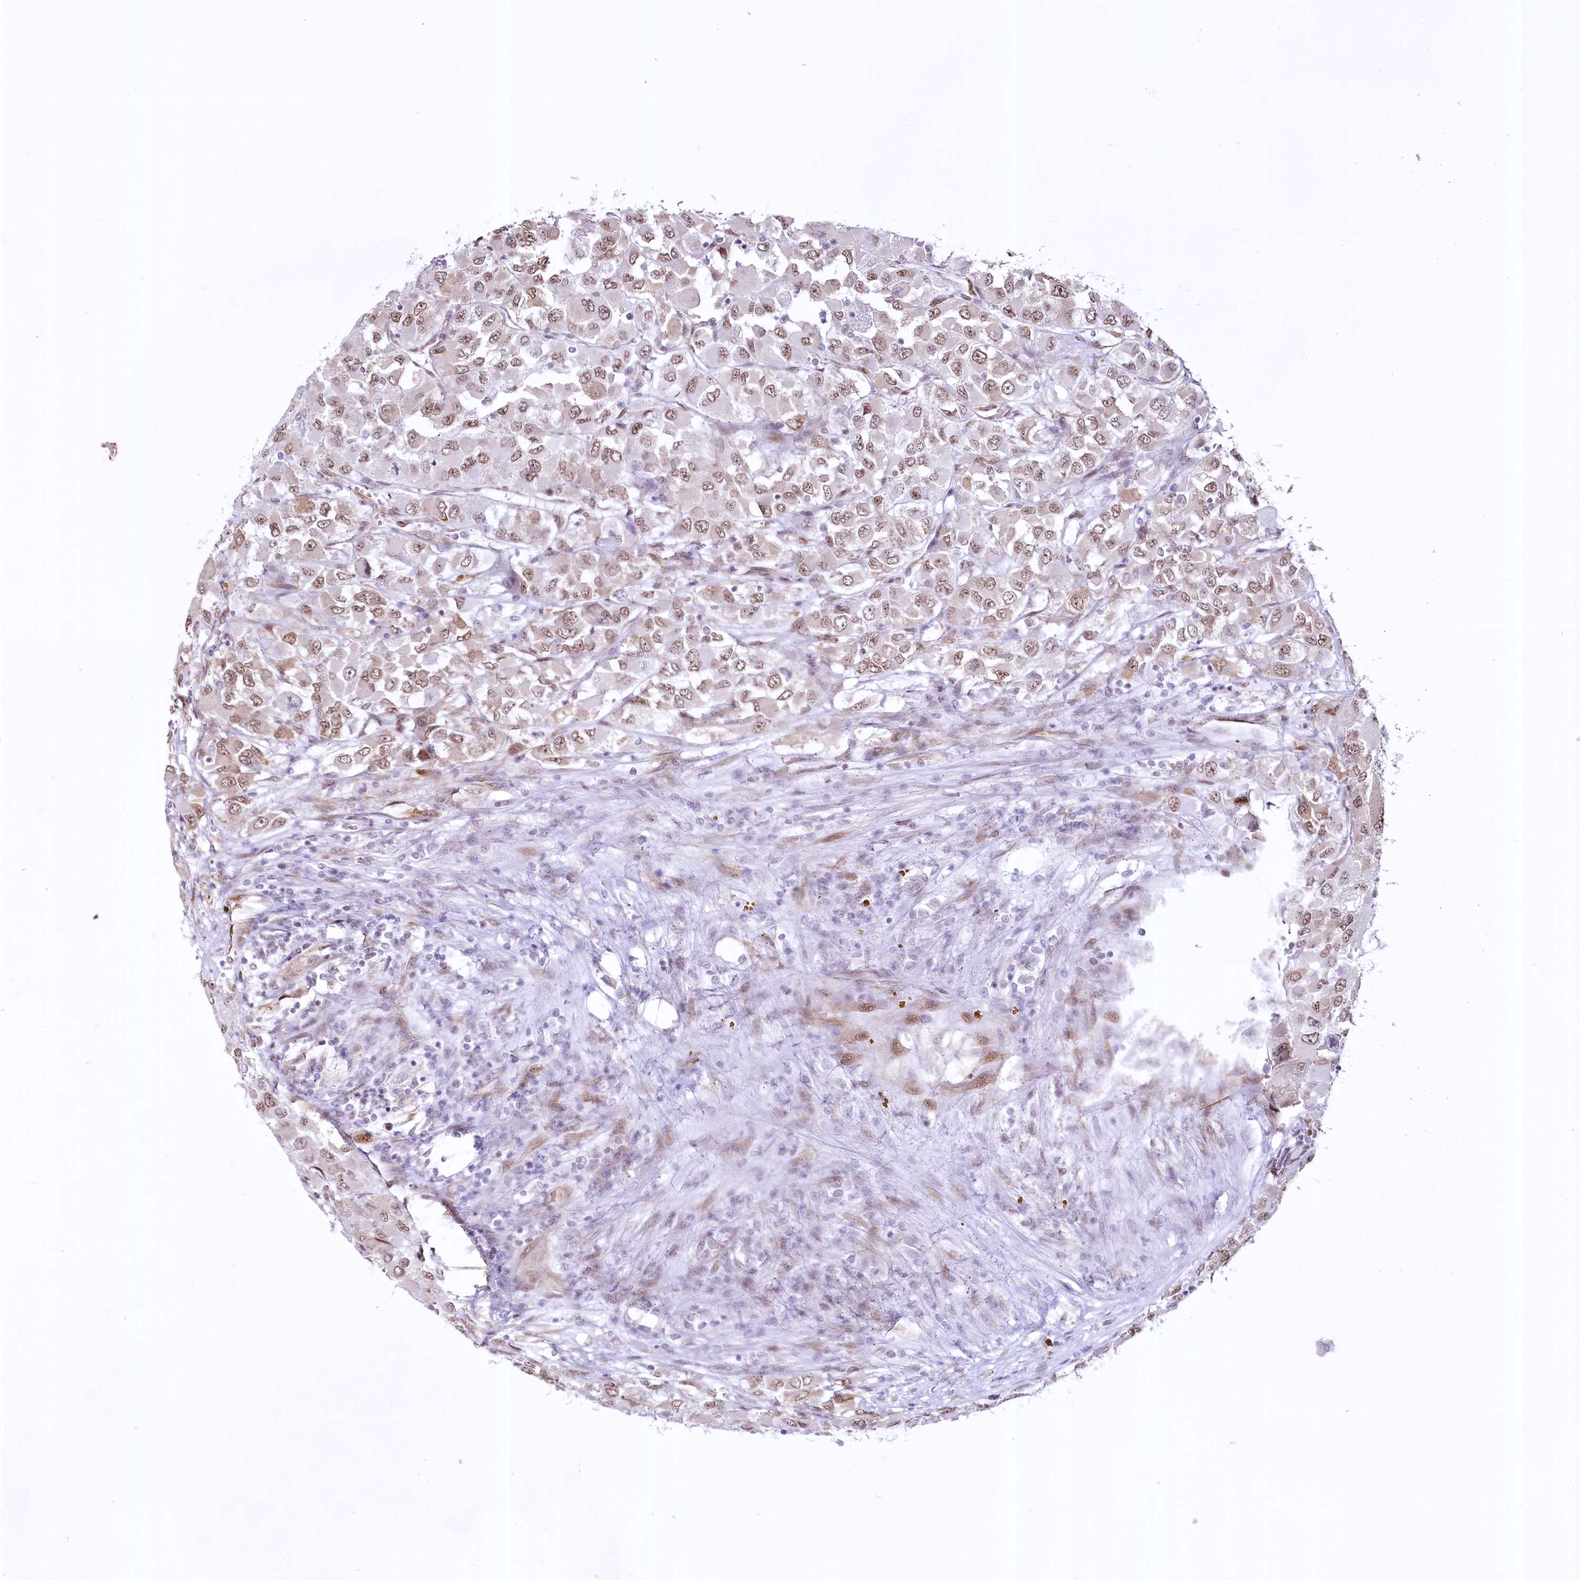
{"staining": {"intensity": "moderate", "quantity": ">75%", "location": "nuclear"}, "tissue": "renal cancer", "cell_type": "Tumor cells", "image_type": "cancer", "snomed": [{"axis": "morphology", "description": "Adenocarcinoma, NOS"}, {"axis": "topography", "description": "Kidney"}], "caption": "About >75% of tumor cells in human renal cancer (adenocarcinoma) exhibit moderate nuclear protein positivity as visualized by brown immunohistochemical staining.", "gene": "YBX3", "patient": {"sex": "female", "age": 52}}